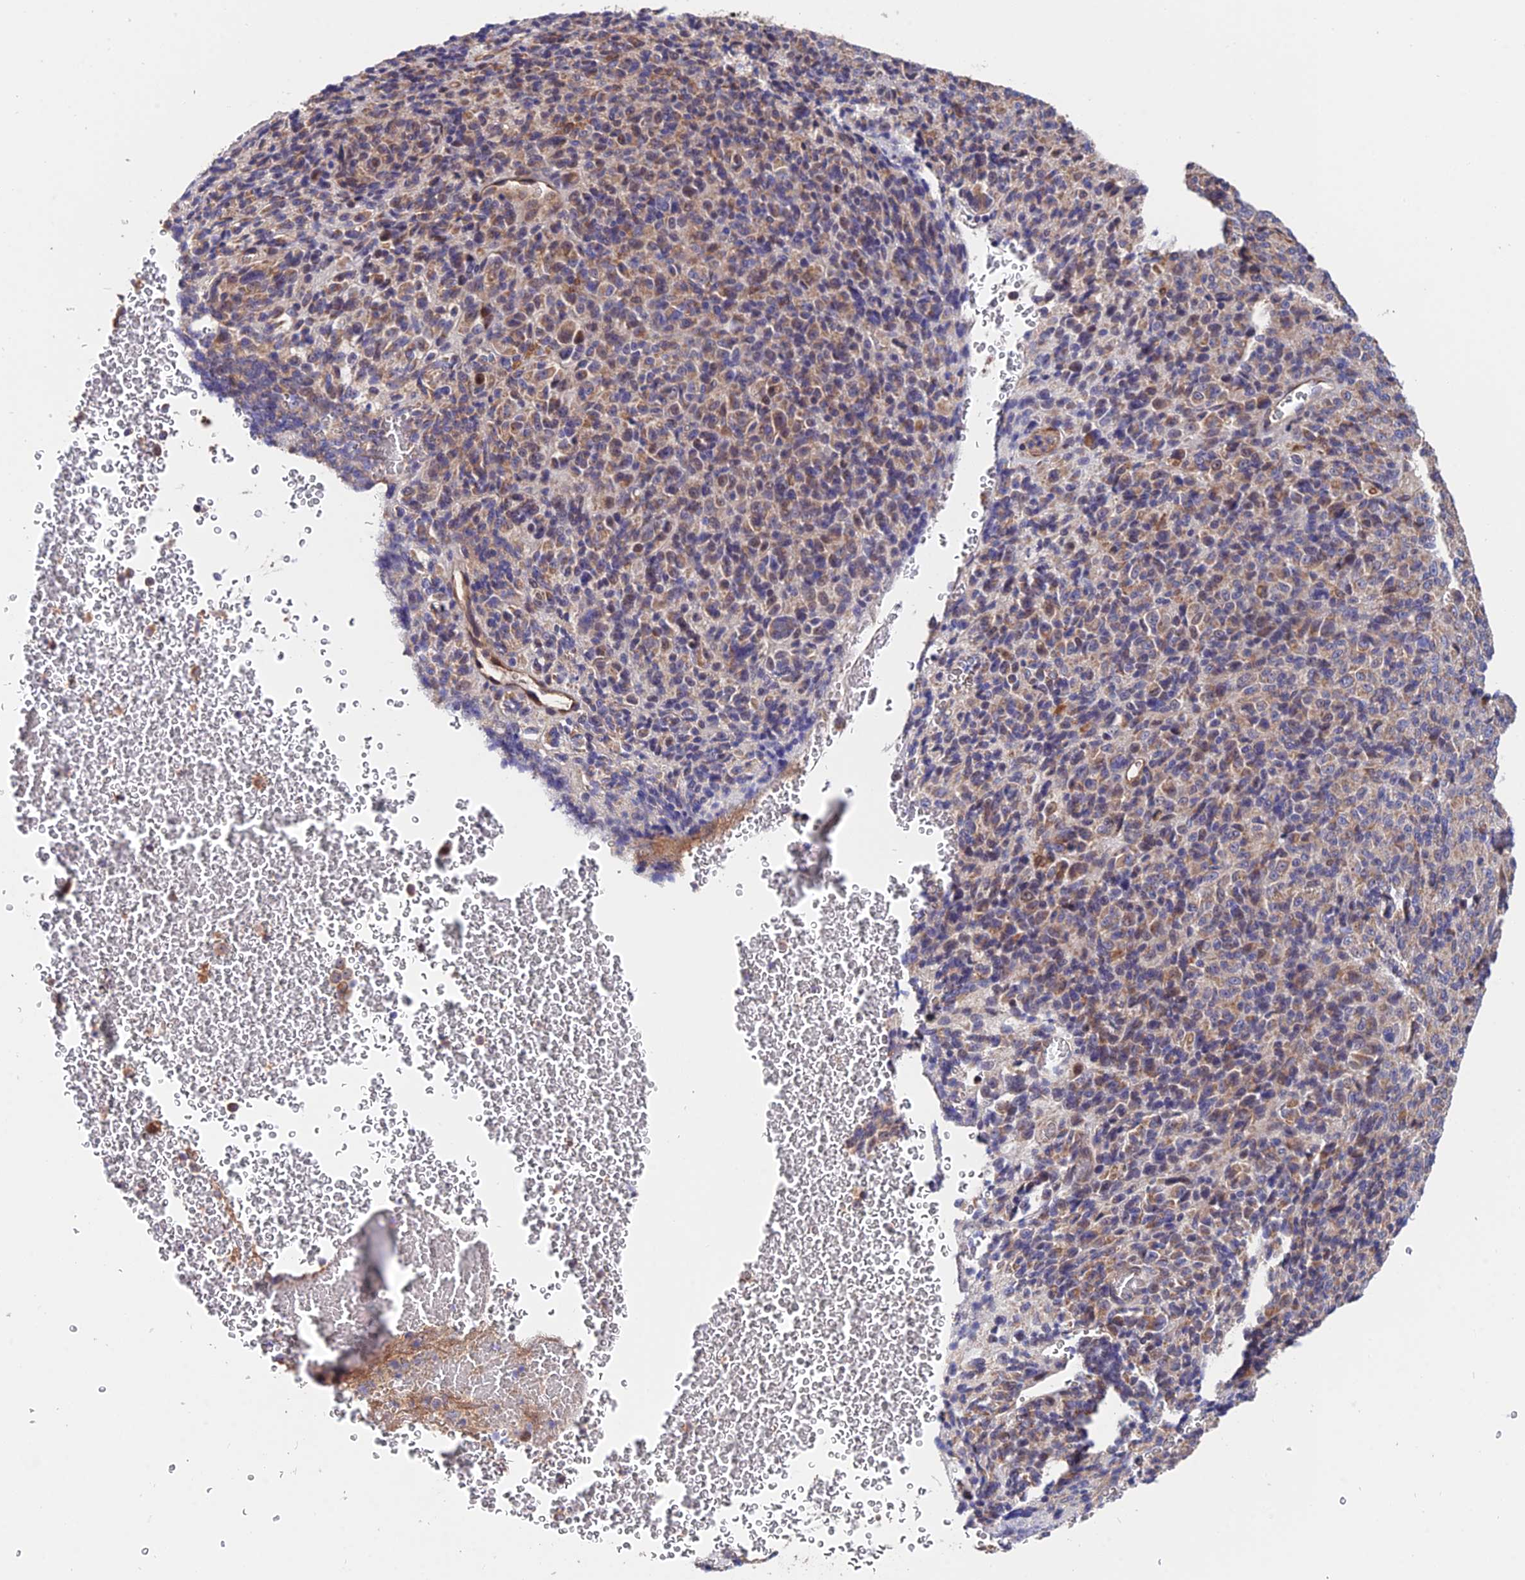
{"staining": {"intensity": "weak", "quantity": ">75%", "location": "cytoplasmic/membranous"}, "tissue": "melanoma", "cell_type": "Tumor cells", "image_type": "cancer", "snomed": [{"axis": "morphology", "description": "Malignant melanoma, Metastatic site"}, {"axis": "topography", "description": "Brain"}], "caption": "Brown immunohistochemical staining in melanoma exhibits weak cytoplasmic/membranous positivity in approximately >75% of tumor cells. (Brightfield microscopy of DAB IHC at high magnification).", "gene": "CDC37L1", "patient": {"sex": "female", "age": 56}}